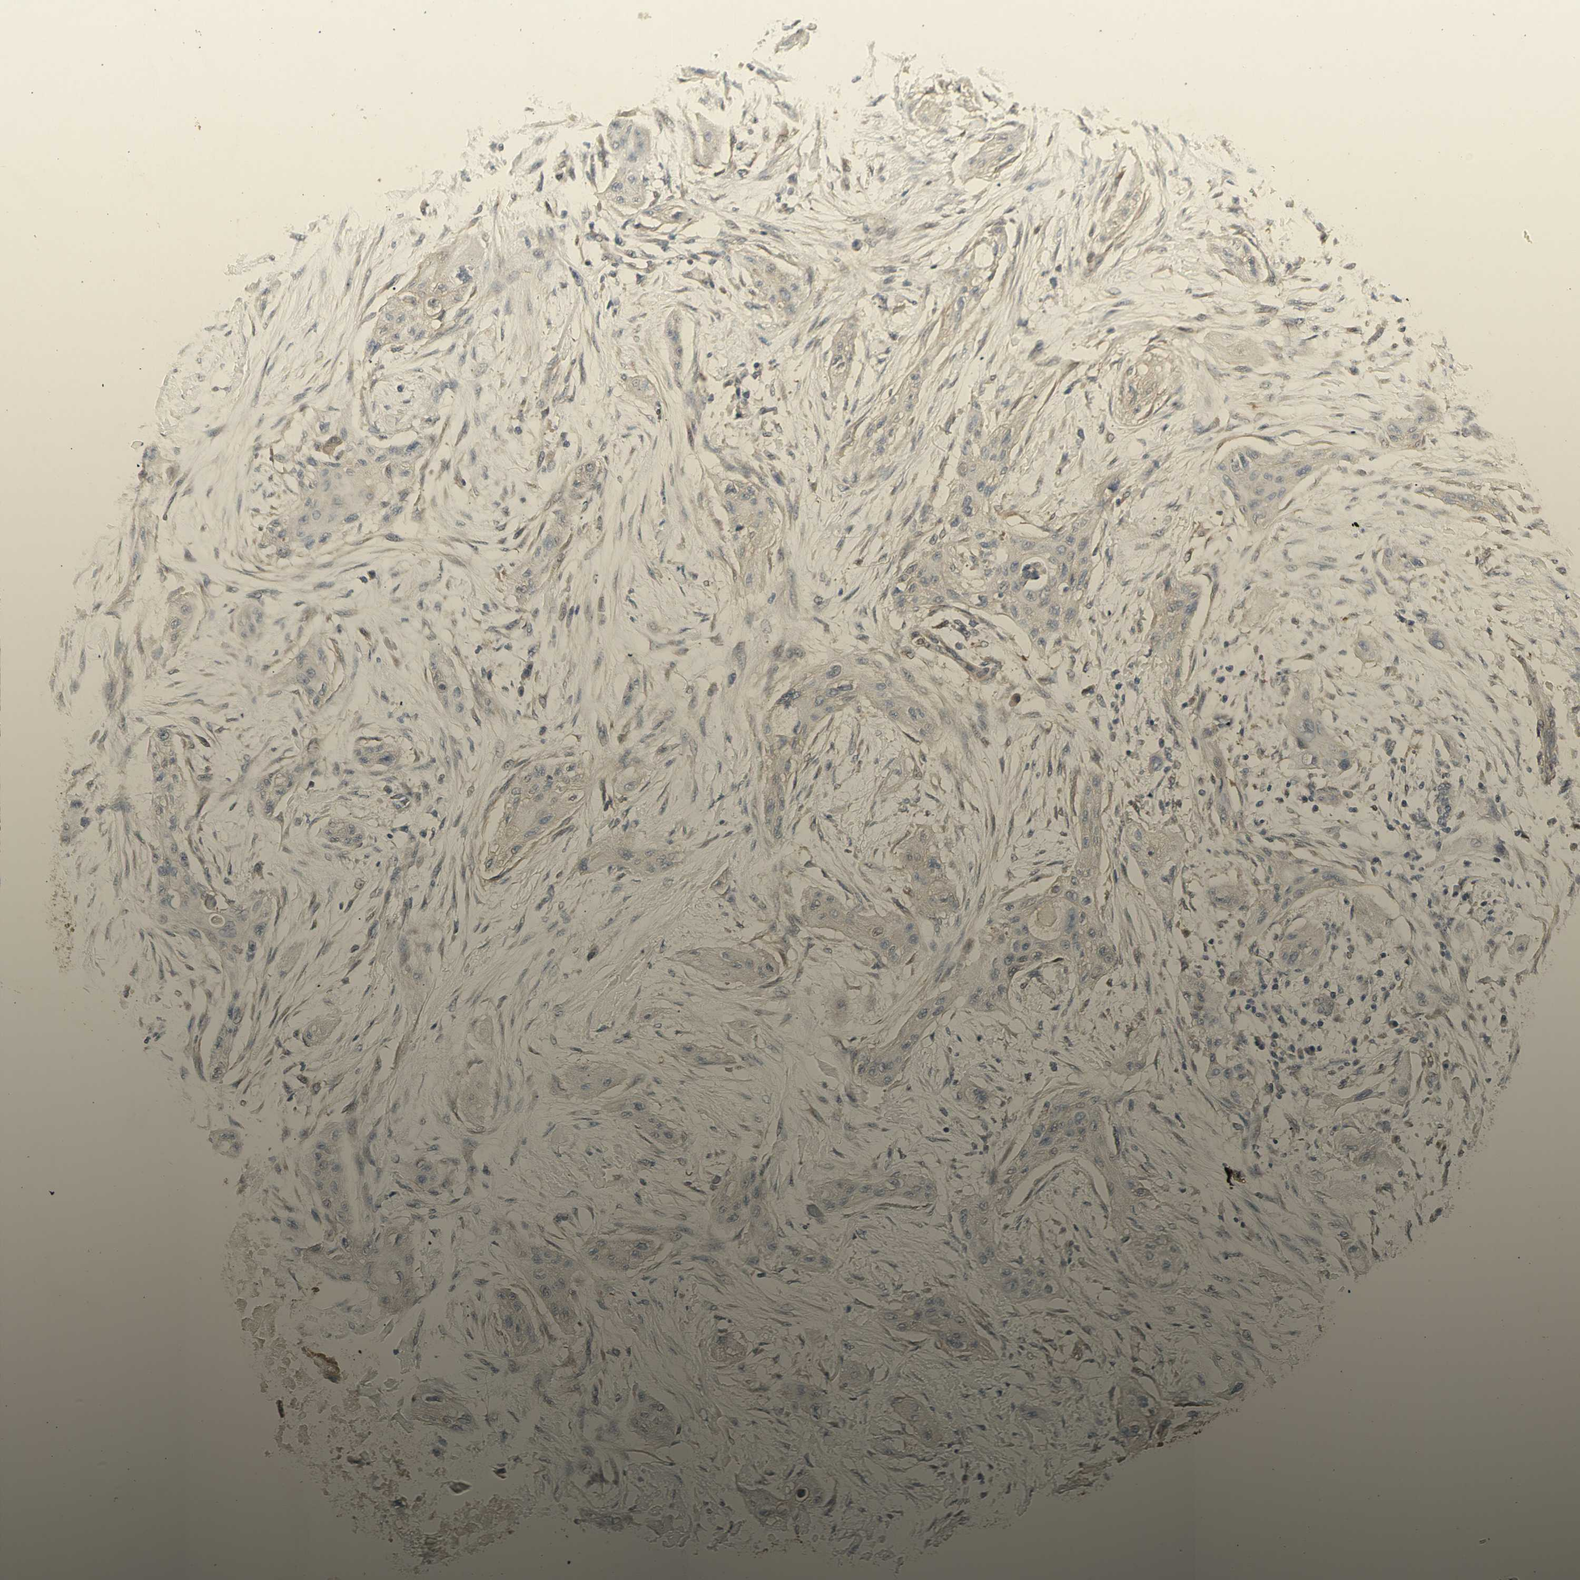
{"staining": {"intensity": "negative", "quantity": "none", "location": "none"}, "tissue": "lung cancer", "cell_type": "Tumor cells", "image_type": "cancer", "snomed": [{"axis": "morphology", "description": "Squamous cell carcinoma, NOS"}, {"axis": "topography", "description": "Lung"}], "caption": "A high-resolution micrograph shows immunohistochemistry staining of lung cancer, which displays no significant expression in tumor cells.", "gene": "CHURC1-FNTB", "patient": {"sex": "female", "age": 47}}